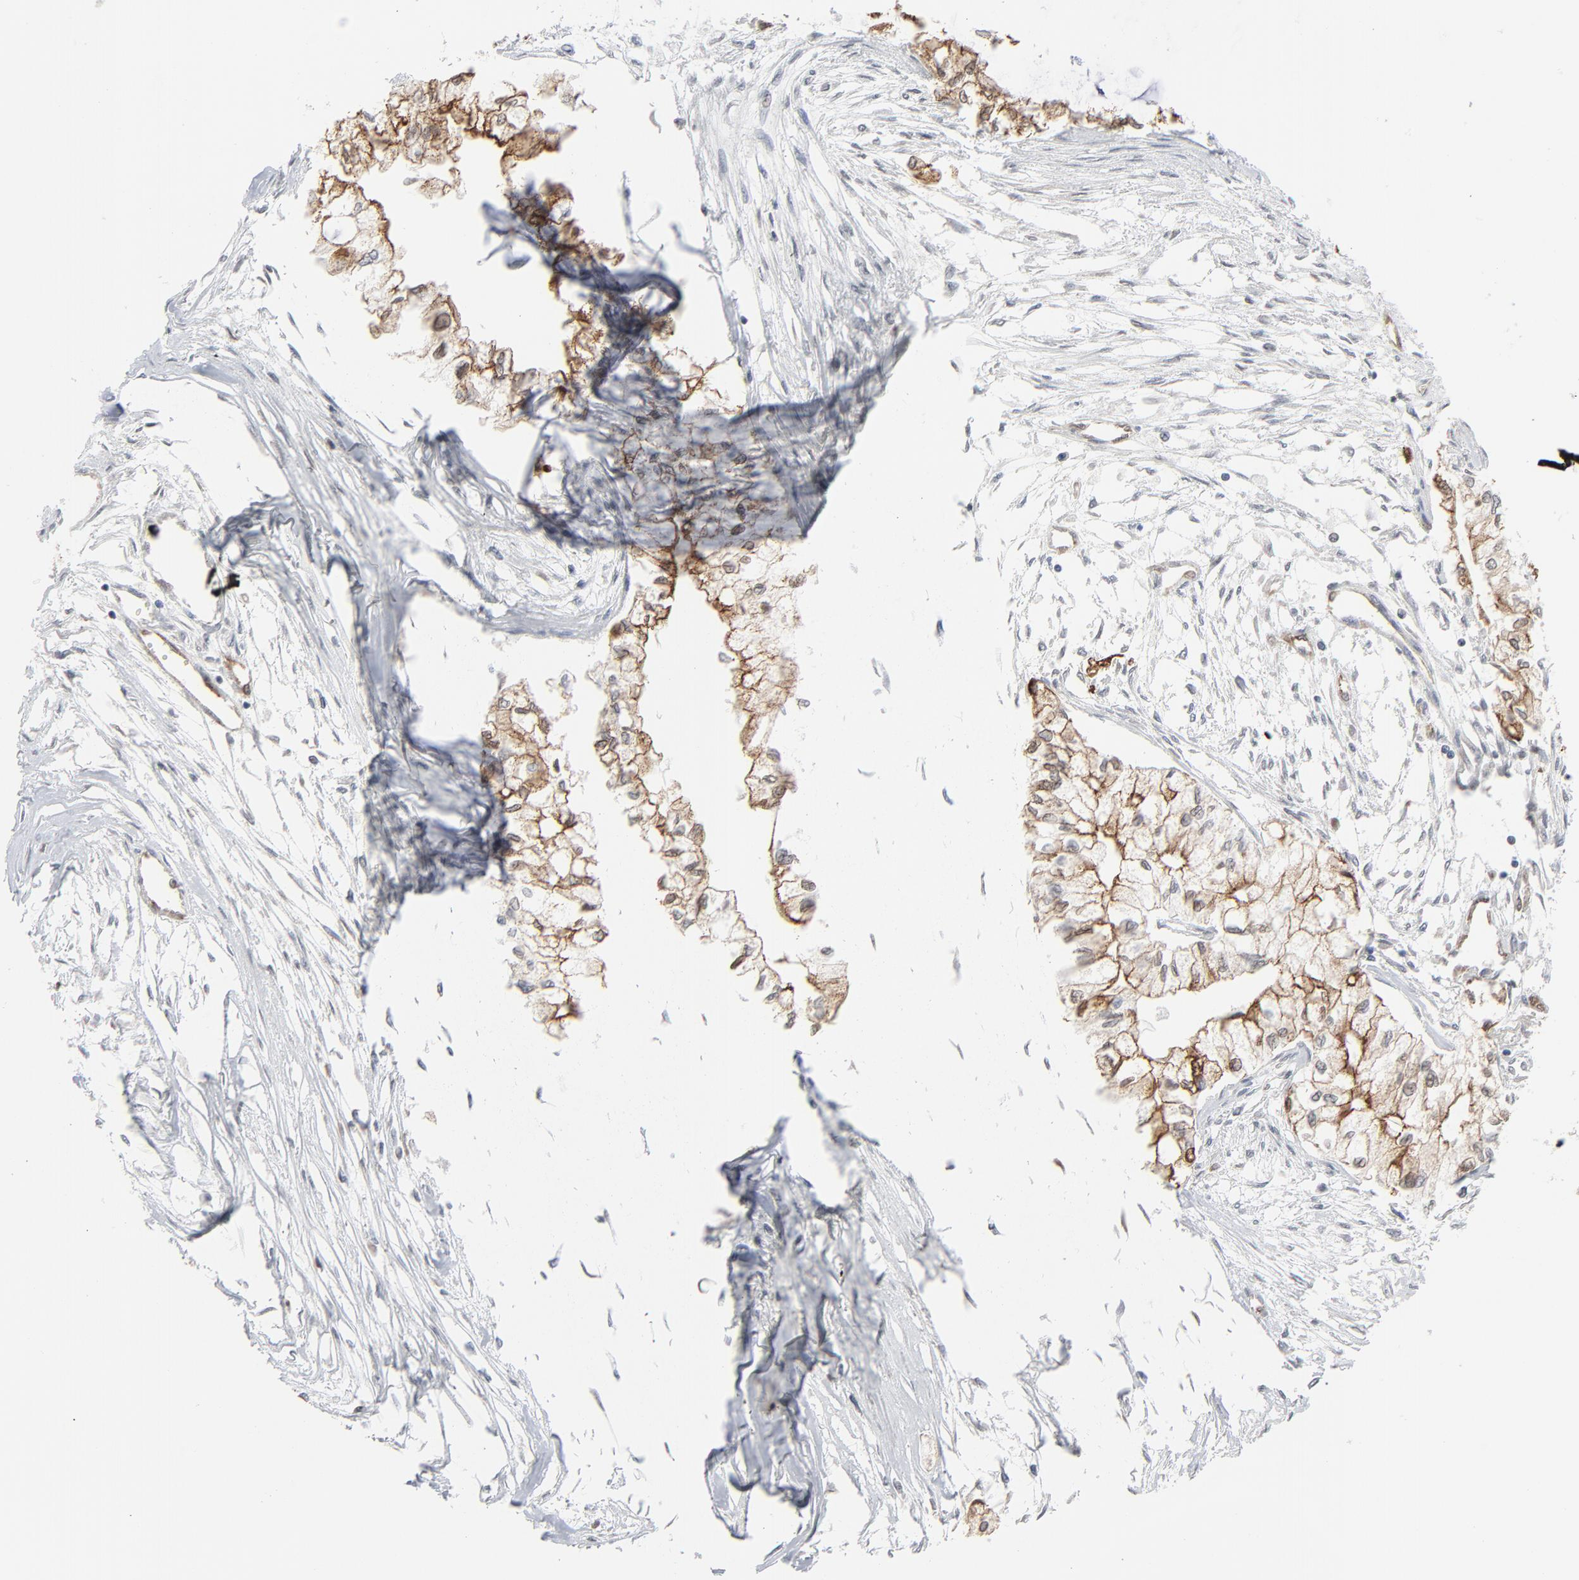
{"staining": {"intensity": "strong", "quantity": ">75%", "location": "cytoplasmic/membranous"}, "tissue": "pancreatic cancer", "cell_type": "Tumor cells", "image_type": "cancer", "snomed": [{"axis": "morphology", "description": "Adenocarcinoma, NOS"}, {"axis": "topography", "description": "Pancreas"}], "caption": "The image exhibits a brown stain indicating the presence of a protein in the cytoplasmic/membranous of tumor cells in adenocarcinoma (pancreatic). (DAB (3,3'-diaminobenzidine) = brown stain, brightfield microscopy at high magnification).", "gene": "ITPR3", "patient": {"sex": "male", "age": 79}}